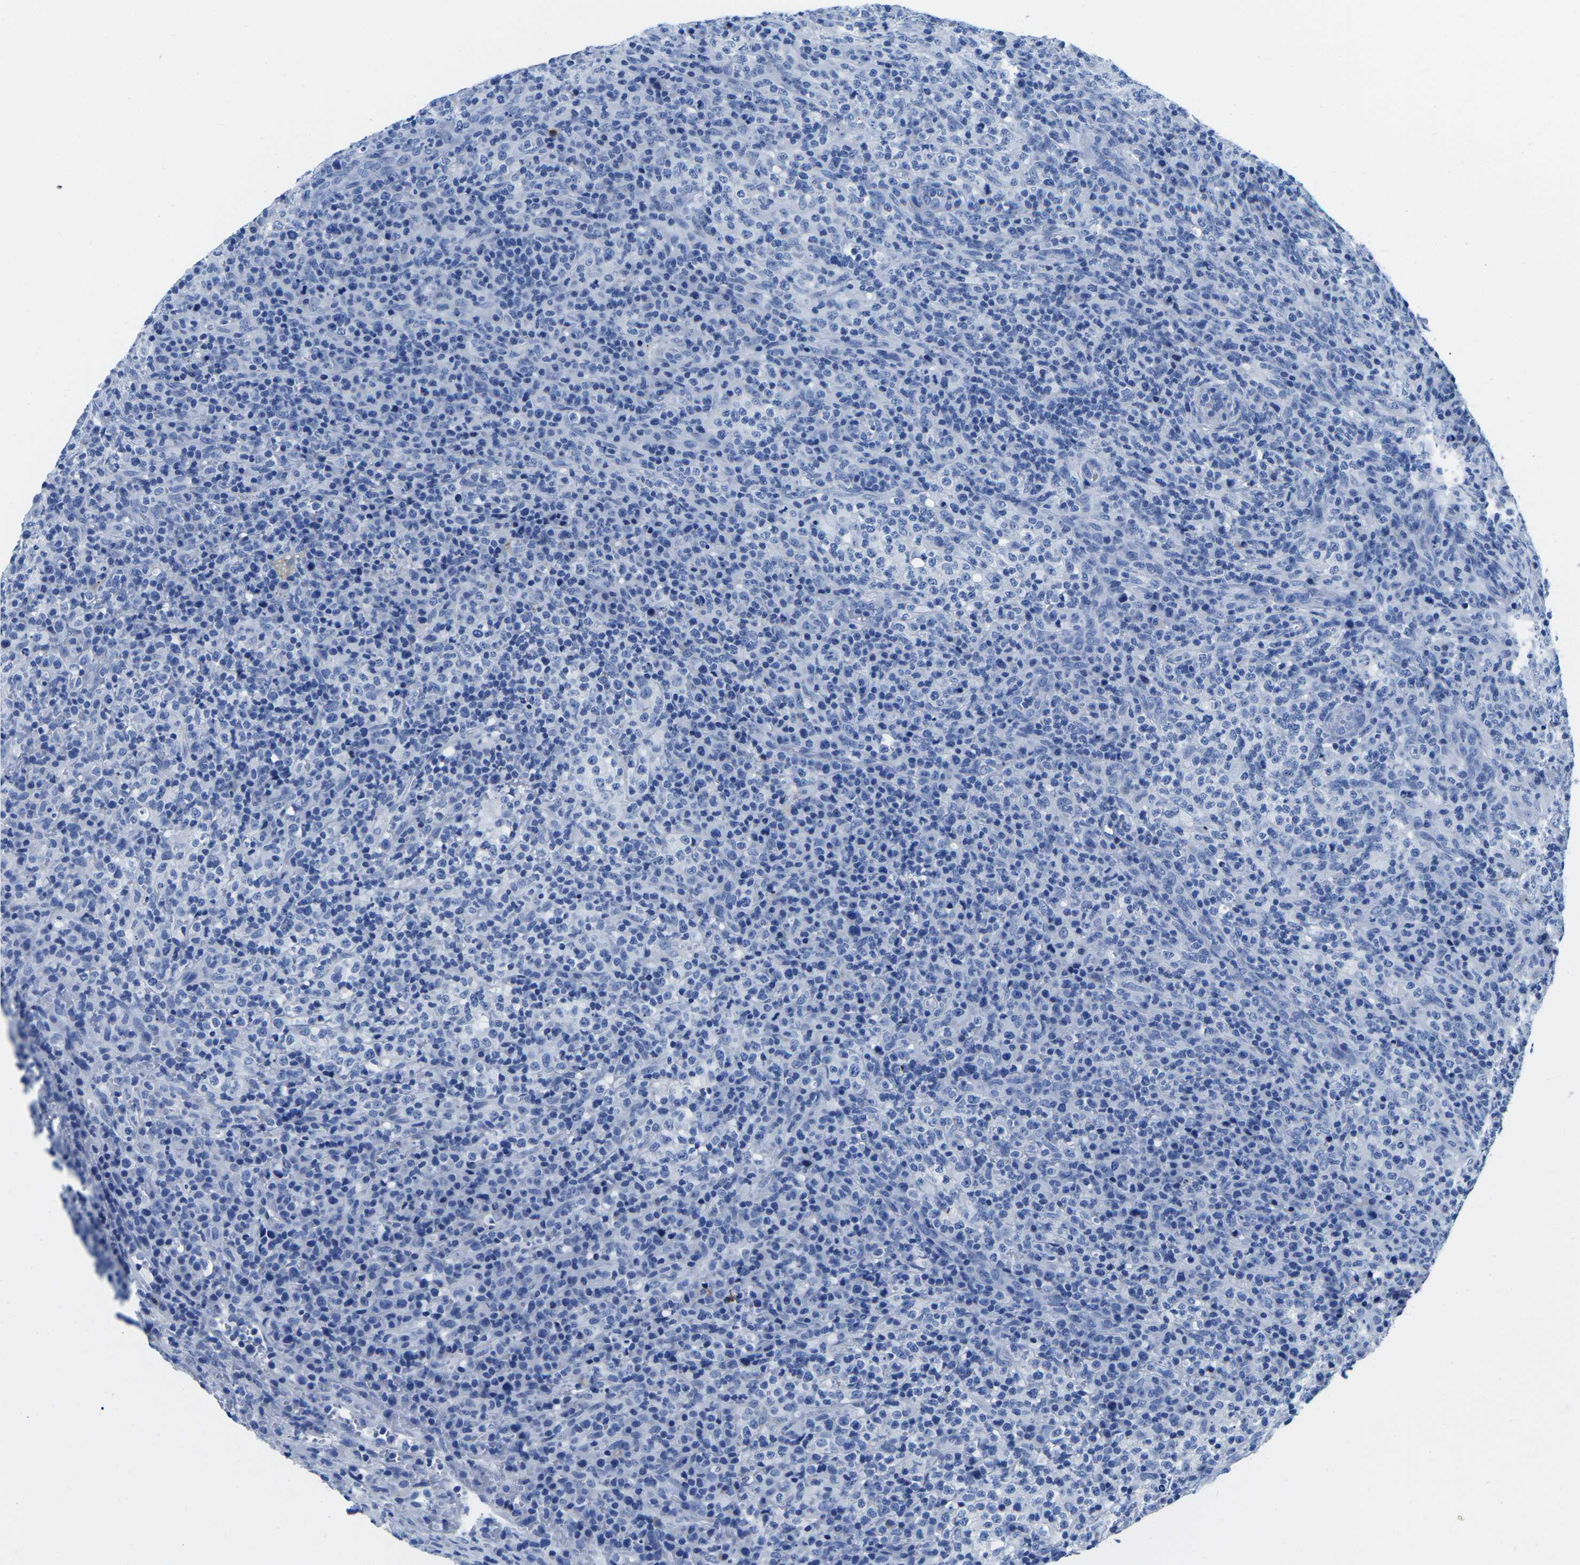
{"staining": {"intensity": "negative", "quantity": "none", "location": "none"}, "tissue": "lymphoma", "cell_type": "Tumor cells", "image_type": "cancer", "snomed": [{"axis": "morphology", "description": "Malignant lymphoma, non-Hodgkin's type, High grade"}, {"axis": "topography", "description": "Lymph node"}], "caption": "Immunohistochemistry (IHC) of human high-grade malignant lymphoma, non-Hodgkin's type displays no positivity in tumor cells. (DAB (3,3'-diaminobenzidine) immunohistochemistry with hematoxylin counter stain).", "gene": "CYP1A2", "patient": {"sex": "female", "age": 76}}